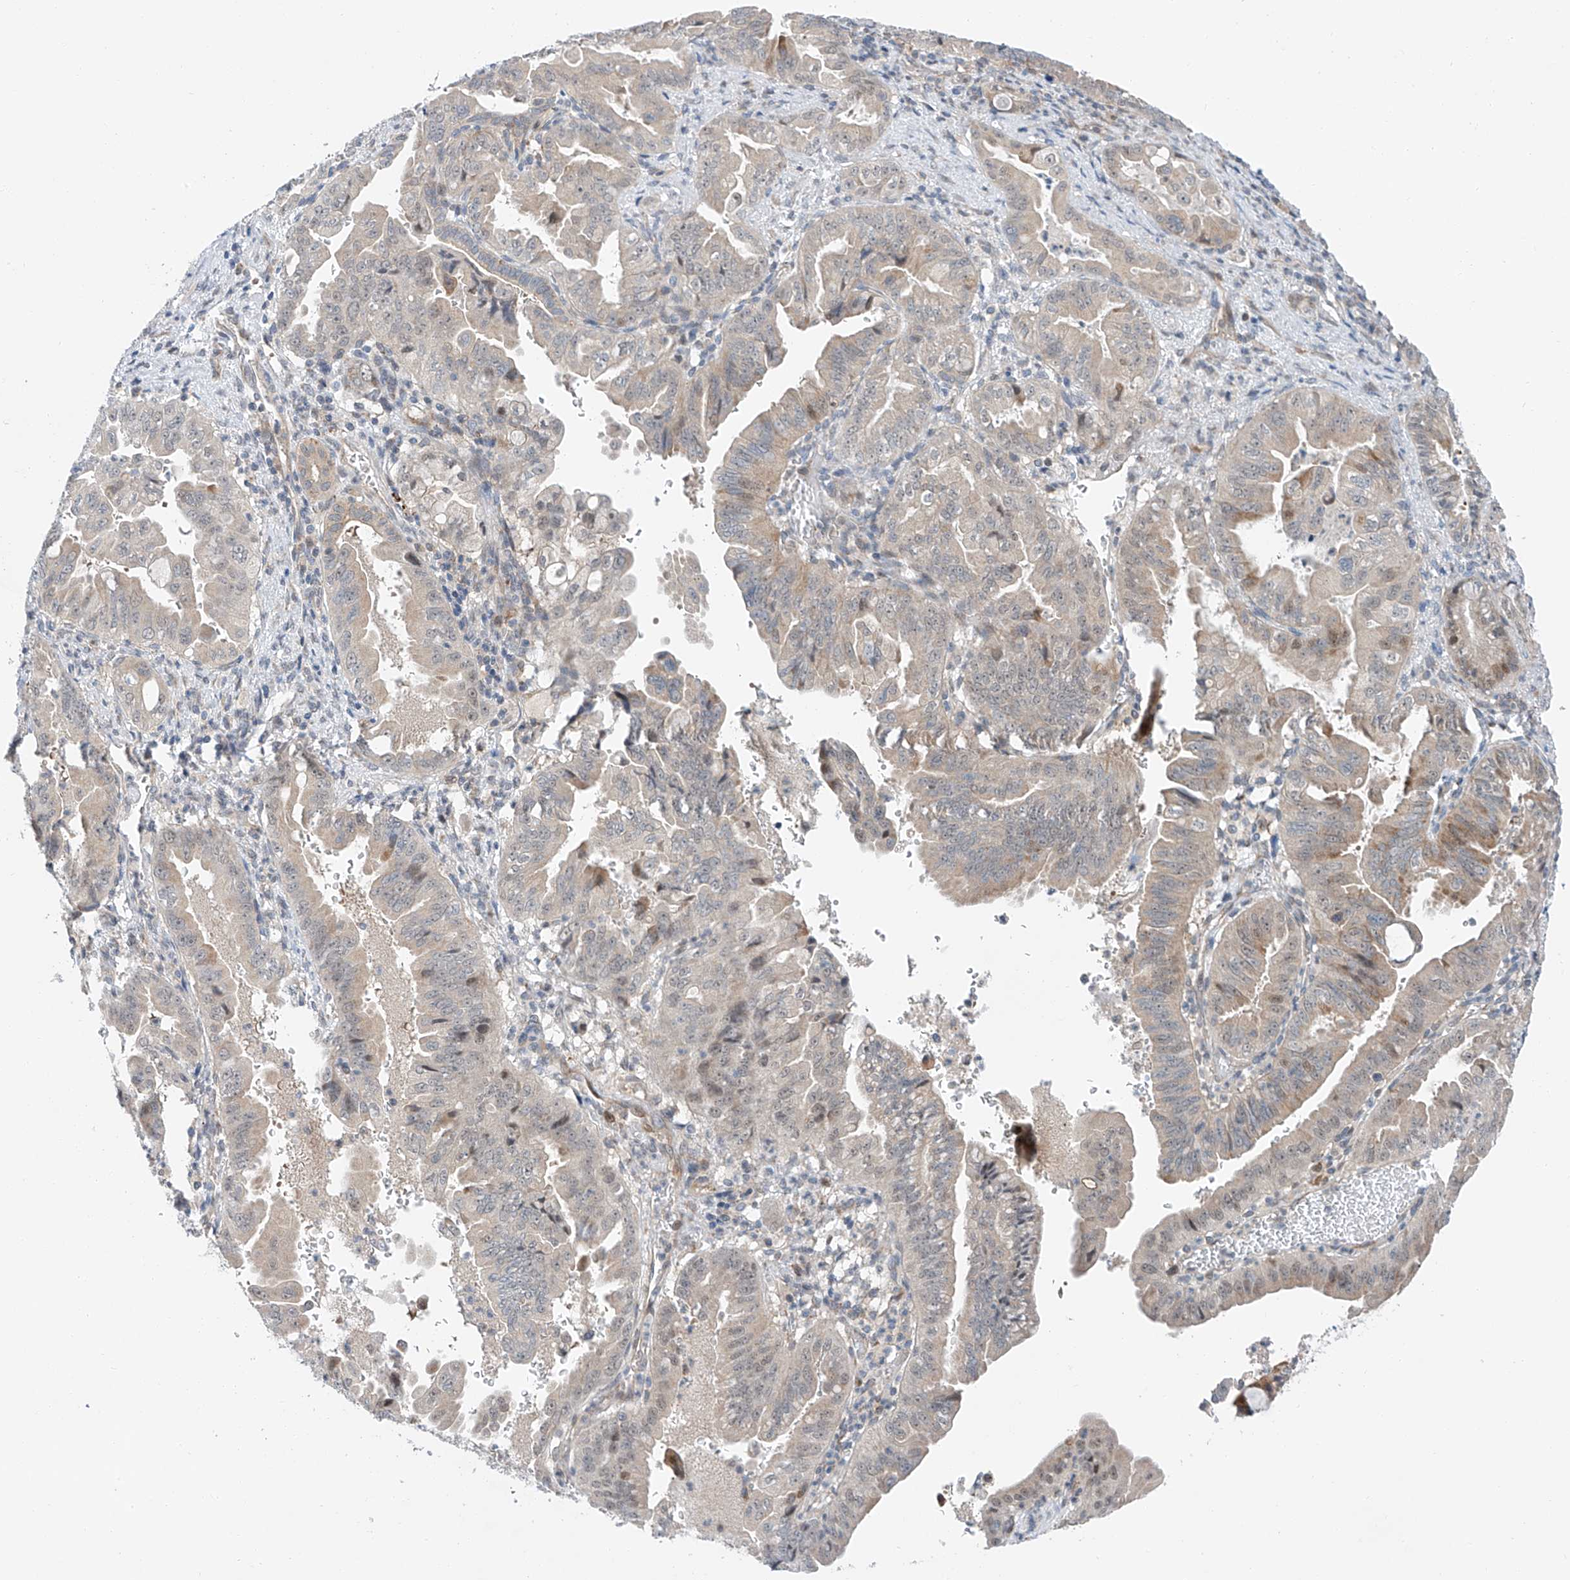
{"staining": {"intensity": "moderate", "quantity": "25%-75%", "location": "cytoplasmic/membranous"}, "tissue": "pancreatic cancer", "cell_type": "Tumor cells", "image_type": "cancer", "snomed": [{"axis": "morphology", "description": "Adenocarcinoma, NOS"}, {"axis": "topography", "description": "Pancreas"}], "caption": "This is an image of IHC staining of pancreatic adenocarcinoma, which shows moderate staining in the cytoplasmic/membranous of tumor cells.", "gene": "CLDND1", "patient": {"sex": "male", "age": 70}}